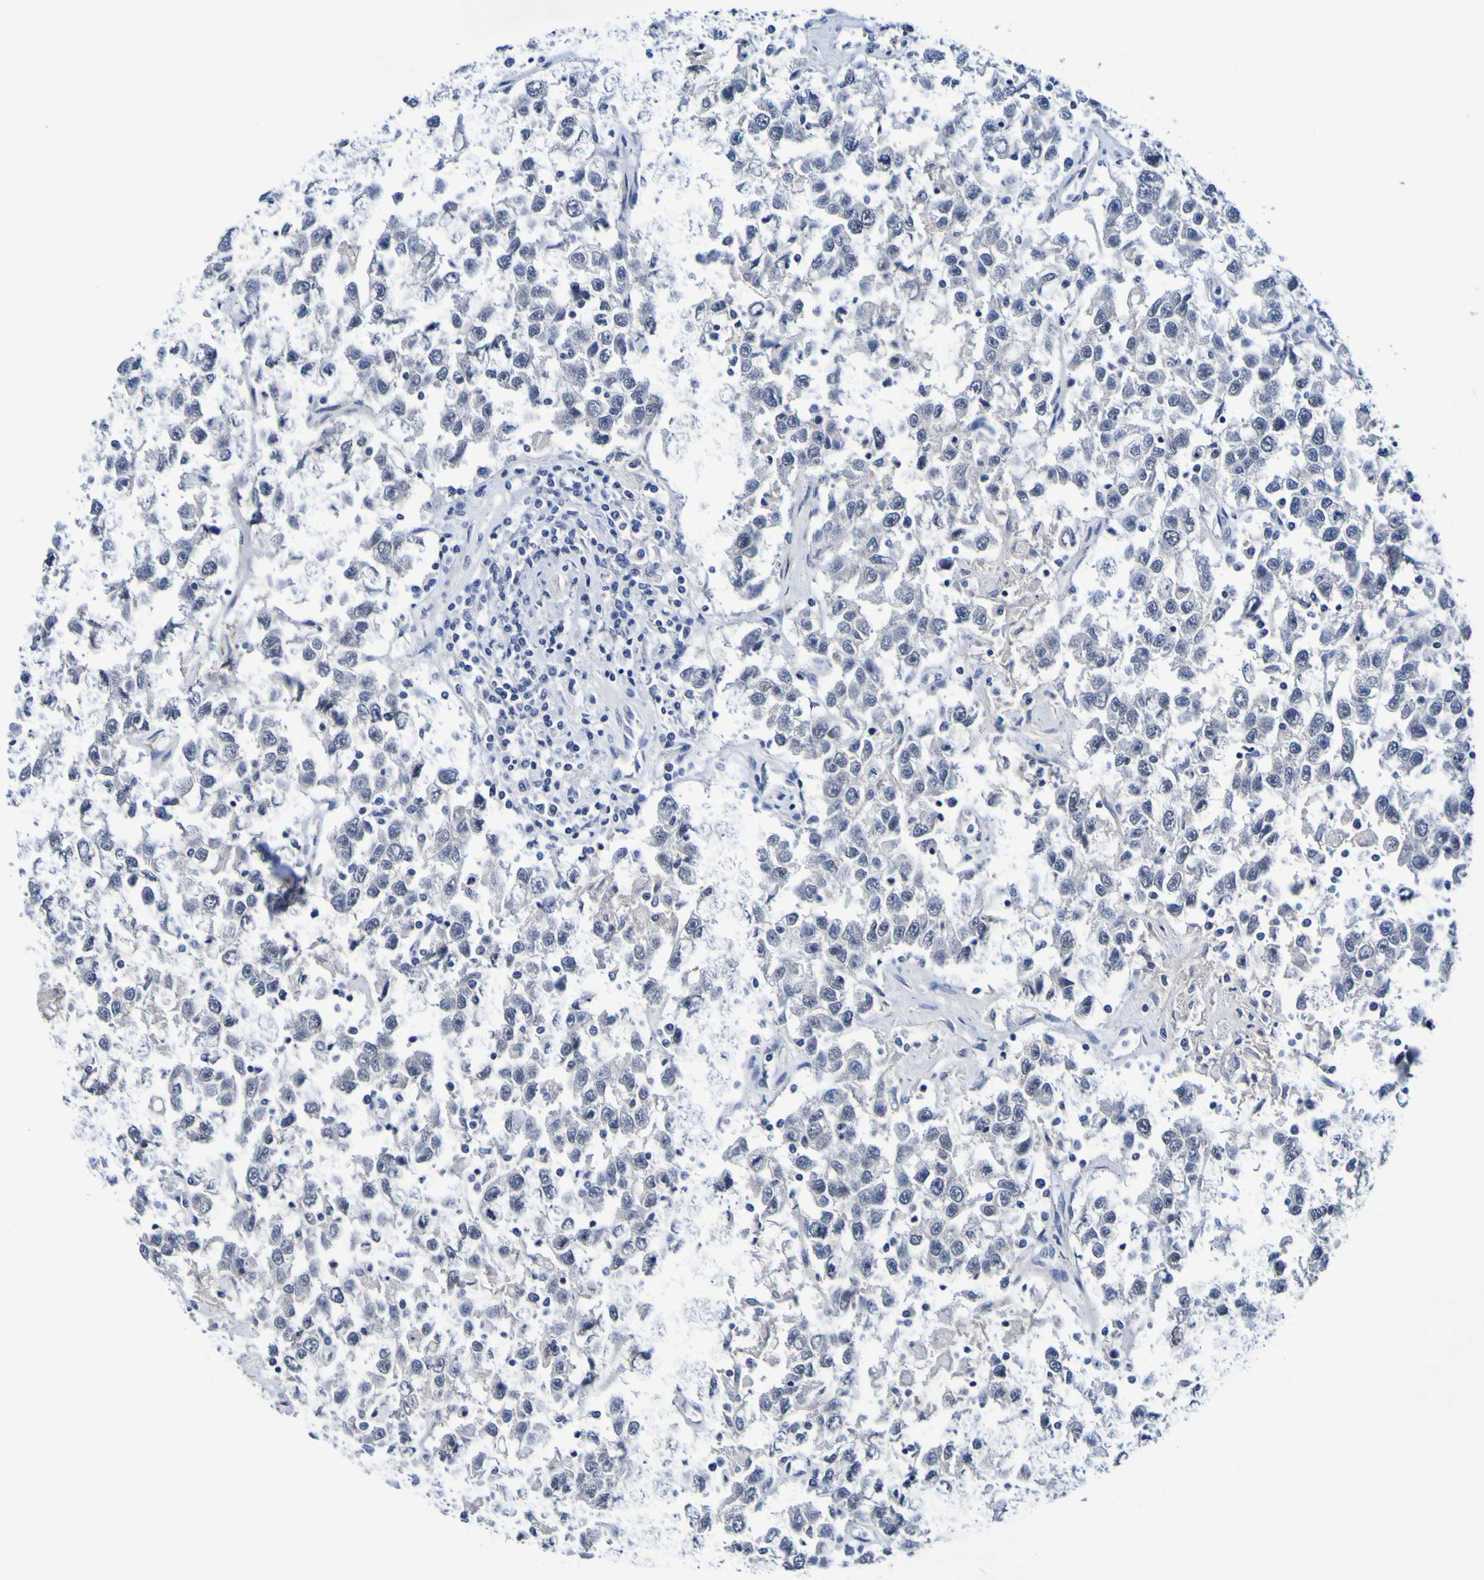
{"staining": {"intensity": "negative", "quantity": "none", "location": "none"}, "tissue": "testis cancer", "cell_type": "Tumor cells", "image_type": "cancer", "snomed": [{"axis": "morphology", "description": "Seminoma, NOS"}, {"axis": "topography", "description": "Testis"}], "caption": "Immunohistochemical staining of human testis cancer displays no significant positivity in tumor cells. The staining was performed using DAB (3,3'-diaminobenzidine) to visualize the protein expression in brown, while the nuclei were stained in blue with hematoxylin (Magnification: 20x).", "gene": "VMA21", "patient": {"sex": "male", "age": 41}}